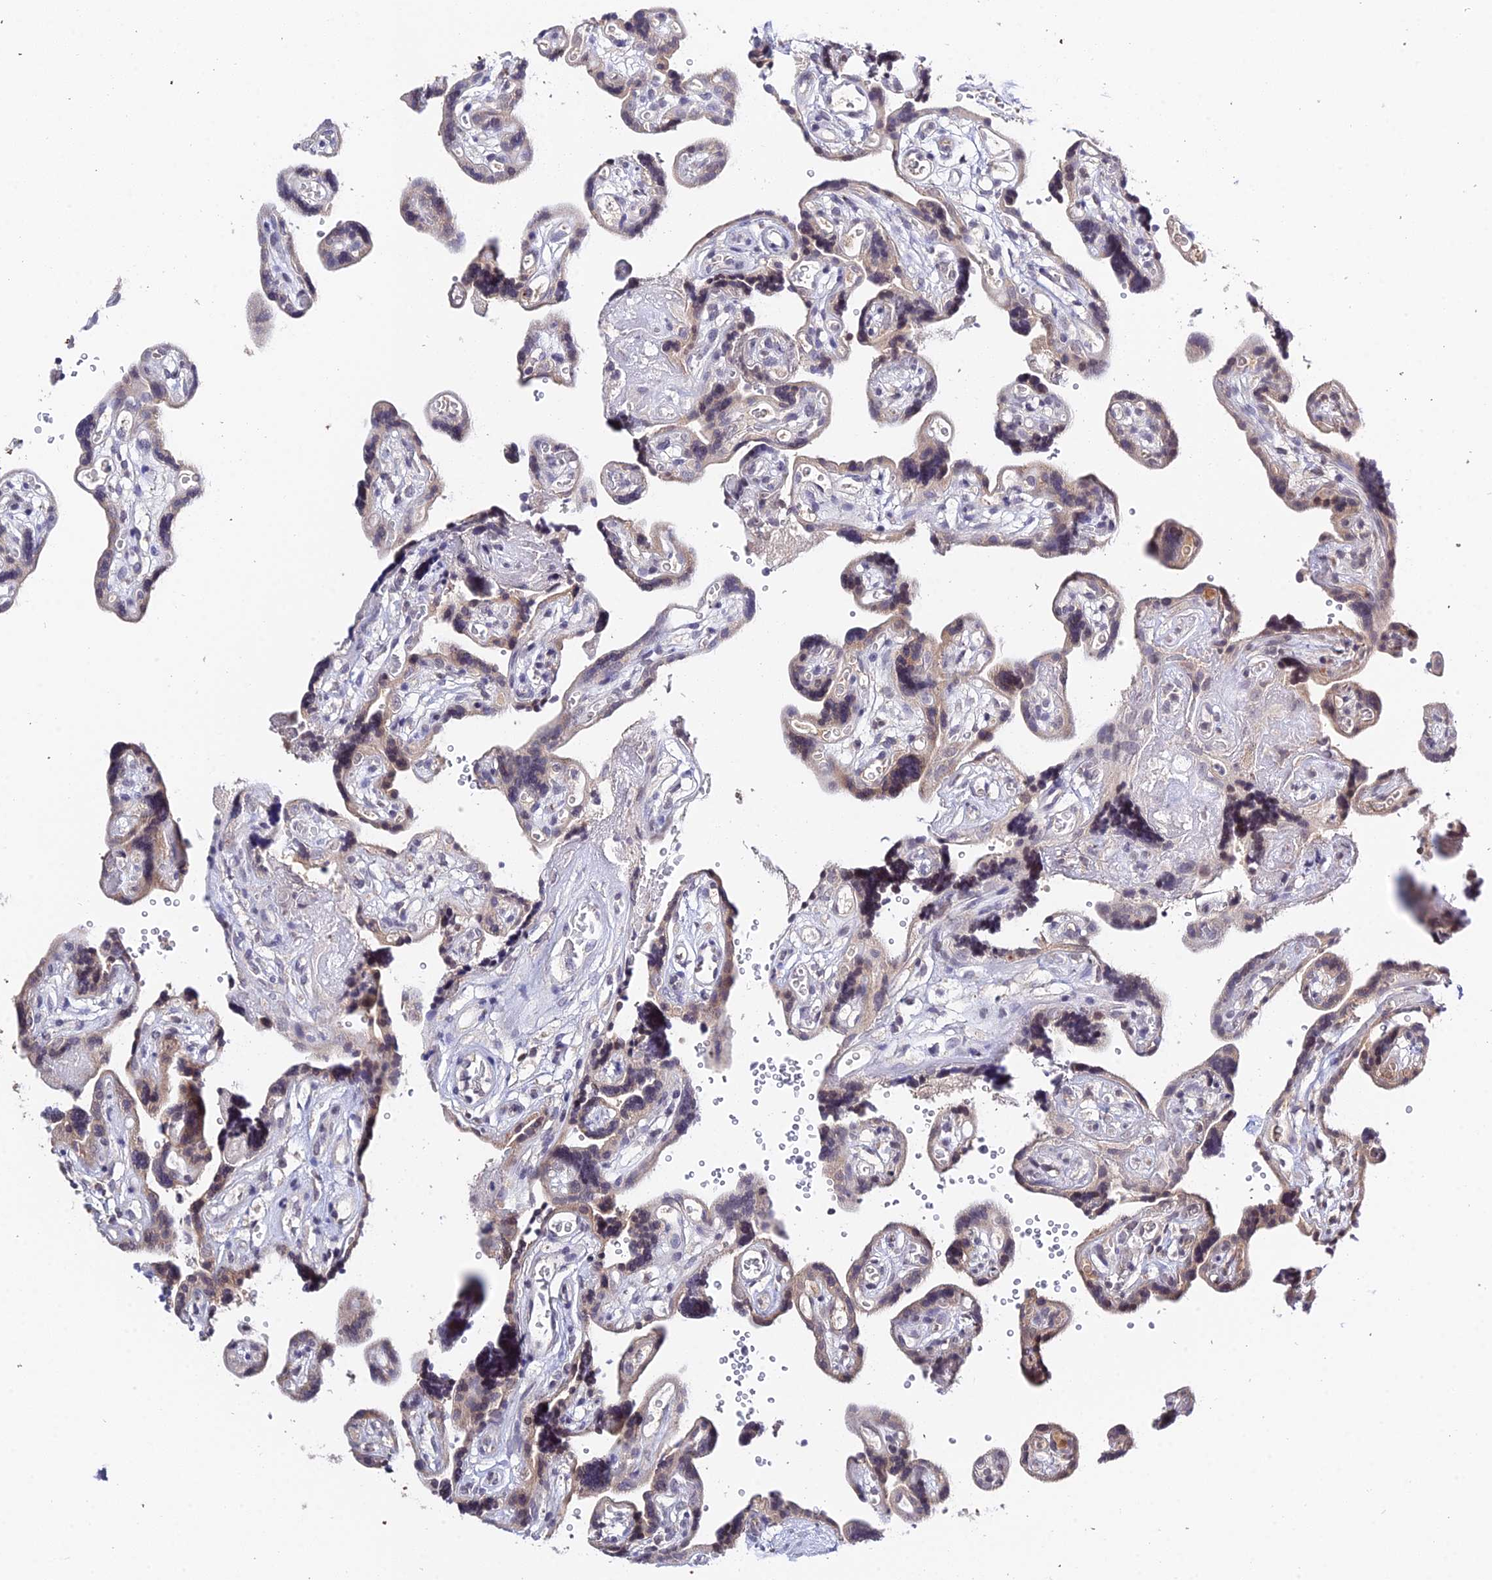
{"staining": {"intensity": "weak", "quantity": "<25%", "location": "cytoplasmic/membranous"}, "tissue": "placenta", "cell_type": "Decidual cells", "image_type": "normal", "snomed": [{"axis": "morphology", "description": "Normal tissue, NOS"}, {"axis": "topography", "description": "Placenta"}], "caption": "The image exhibits no significant expression in decidual cells of placenta.", "gene": "TEKT1", "patient": {"sex": "female", "age": 30}}